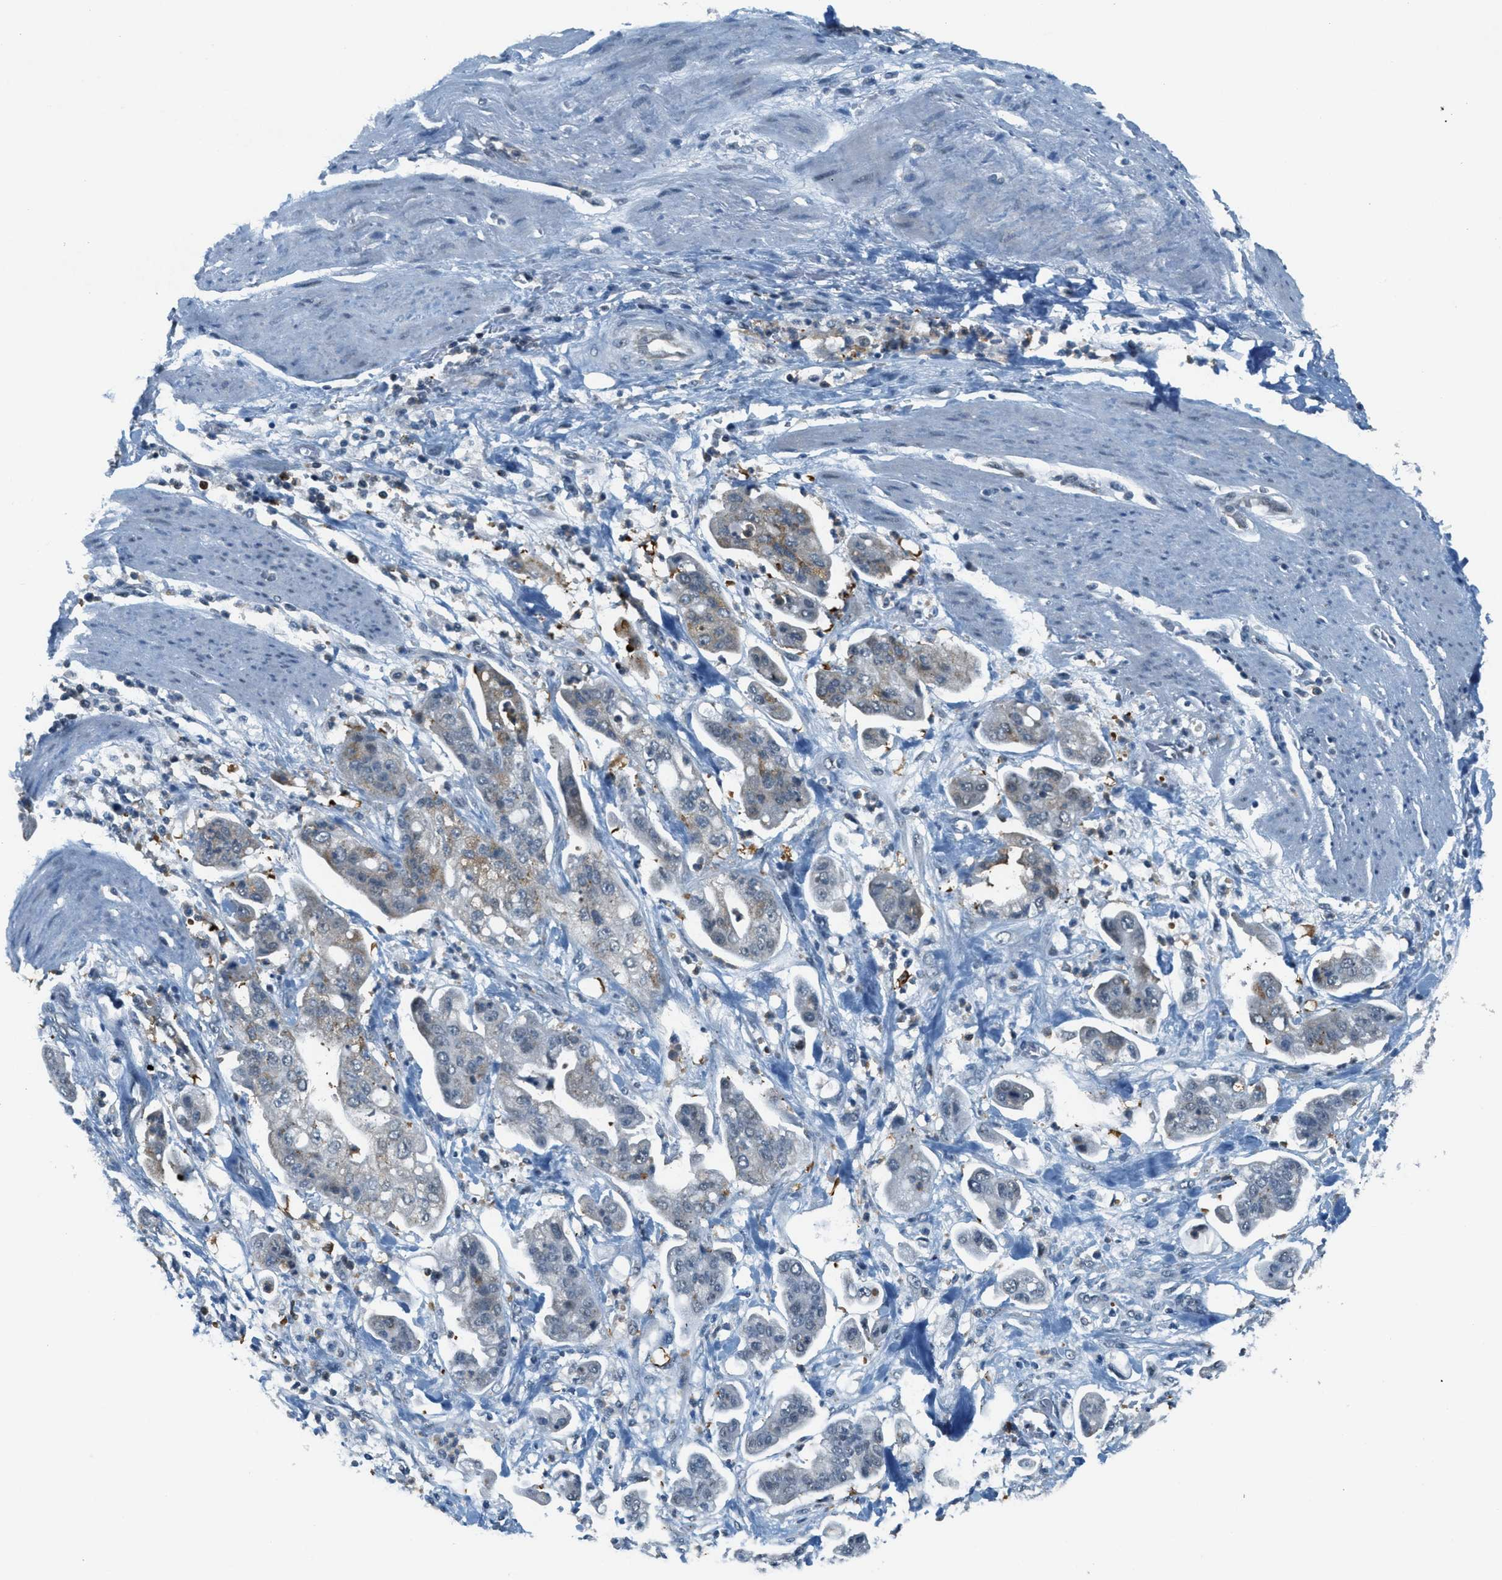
{"staining": {"intensity": "weak", "quantity": "<25%", "location": "cytoplasmic/membranous"}, "tissue": "stomach cancer", "cell_type": "Tumor cells", "image_type": "cancer", "snomed": [{"axis": "morphology", "description": "Adenocarcinoma, NOS"}, {"axis": "topography", "description": "Stomach"}], "caption": "DAB immunohistochemical staining of human stomach adenocarcinoma displays no significant expression in tumor cells.", "gene": "FYN", "patient": {"sex": "male", "age": 62}}